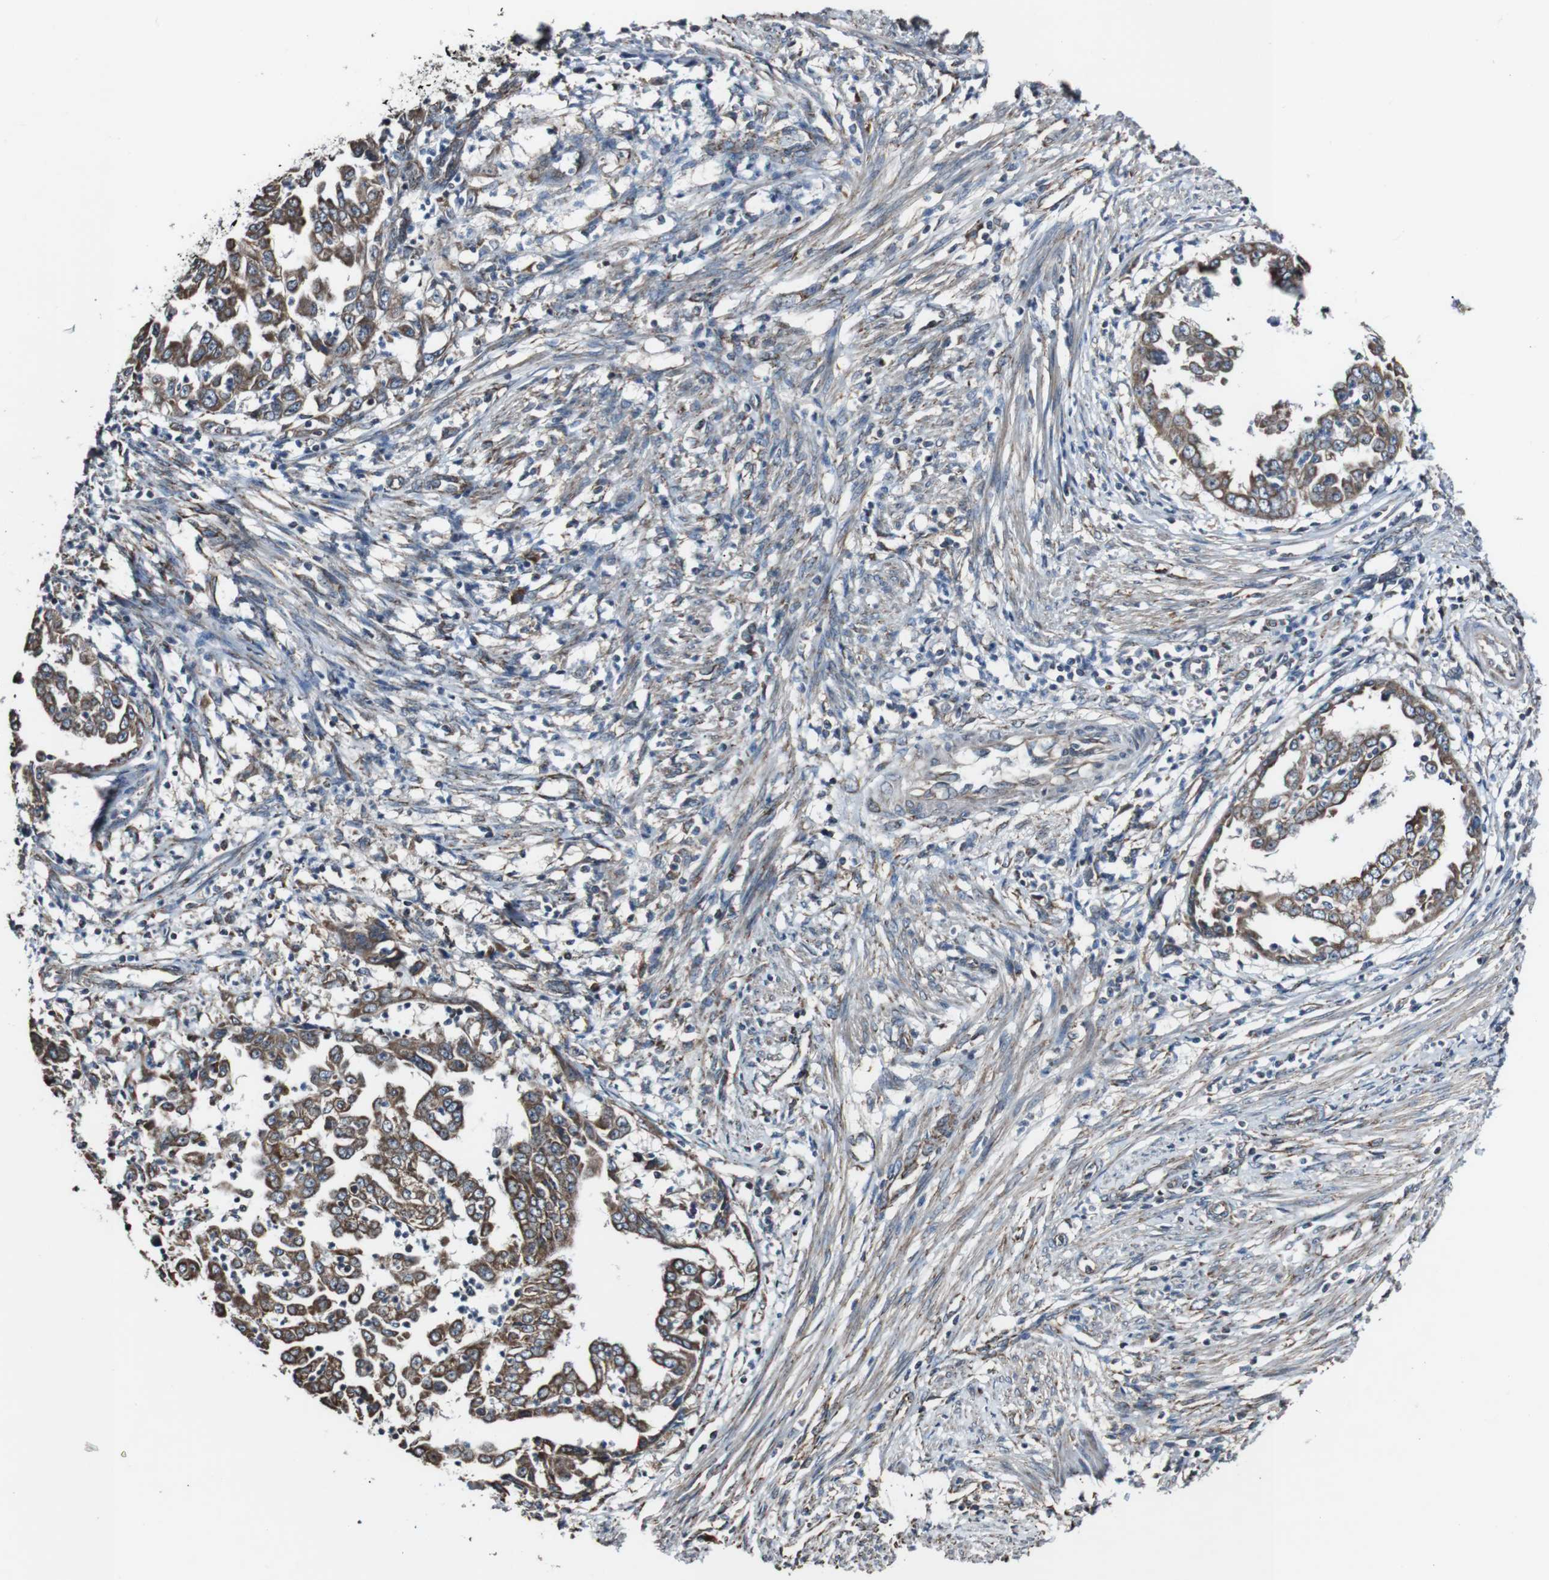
{"staining": {"intensity": "moderate", "quantity": ">75%", "location": "cytoplasmic/membranous"}, "tissue": "endometrial cancer", "cell_type": "Tumor cells", "image_type": "cancer", "snomed": [{"axis": "morphology", "description": "Adenocarcinoma, NOS"}, {"axis": "topography", "description": "Endometrium"}], "caption": "Protein expression analysis of human adenocarcinoma (endometrial) reveals moderate cytoplasmic/membranous staining in approximately >75% of tumor cells.", "gene": "CISD2", "patient": {"sex": "female", "age": 85}}